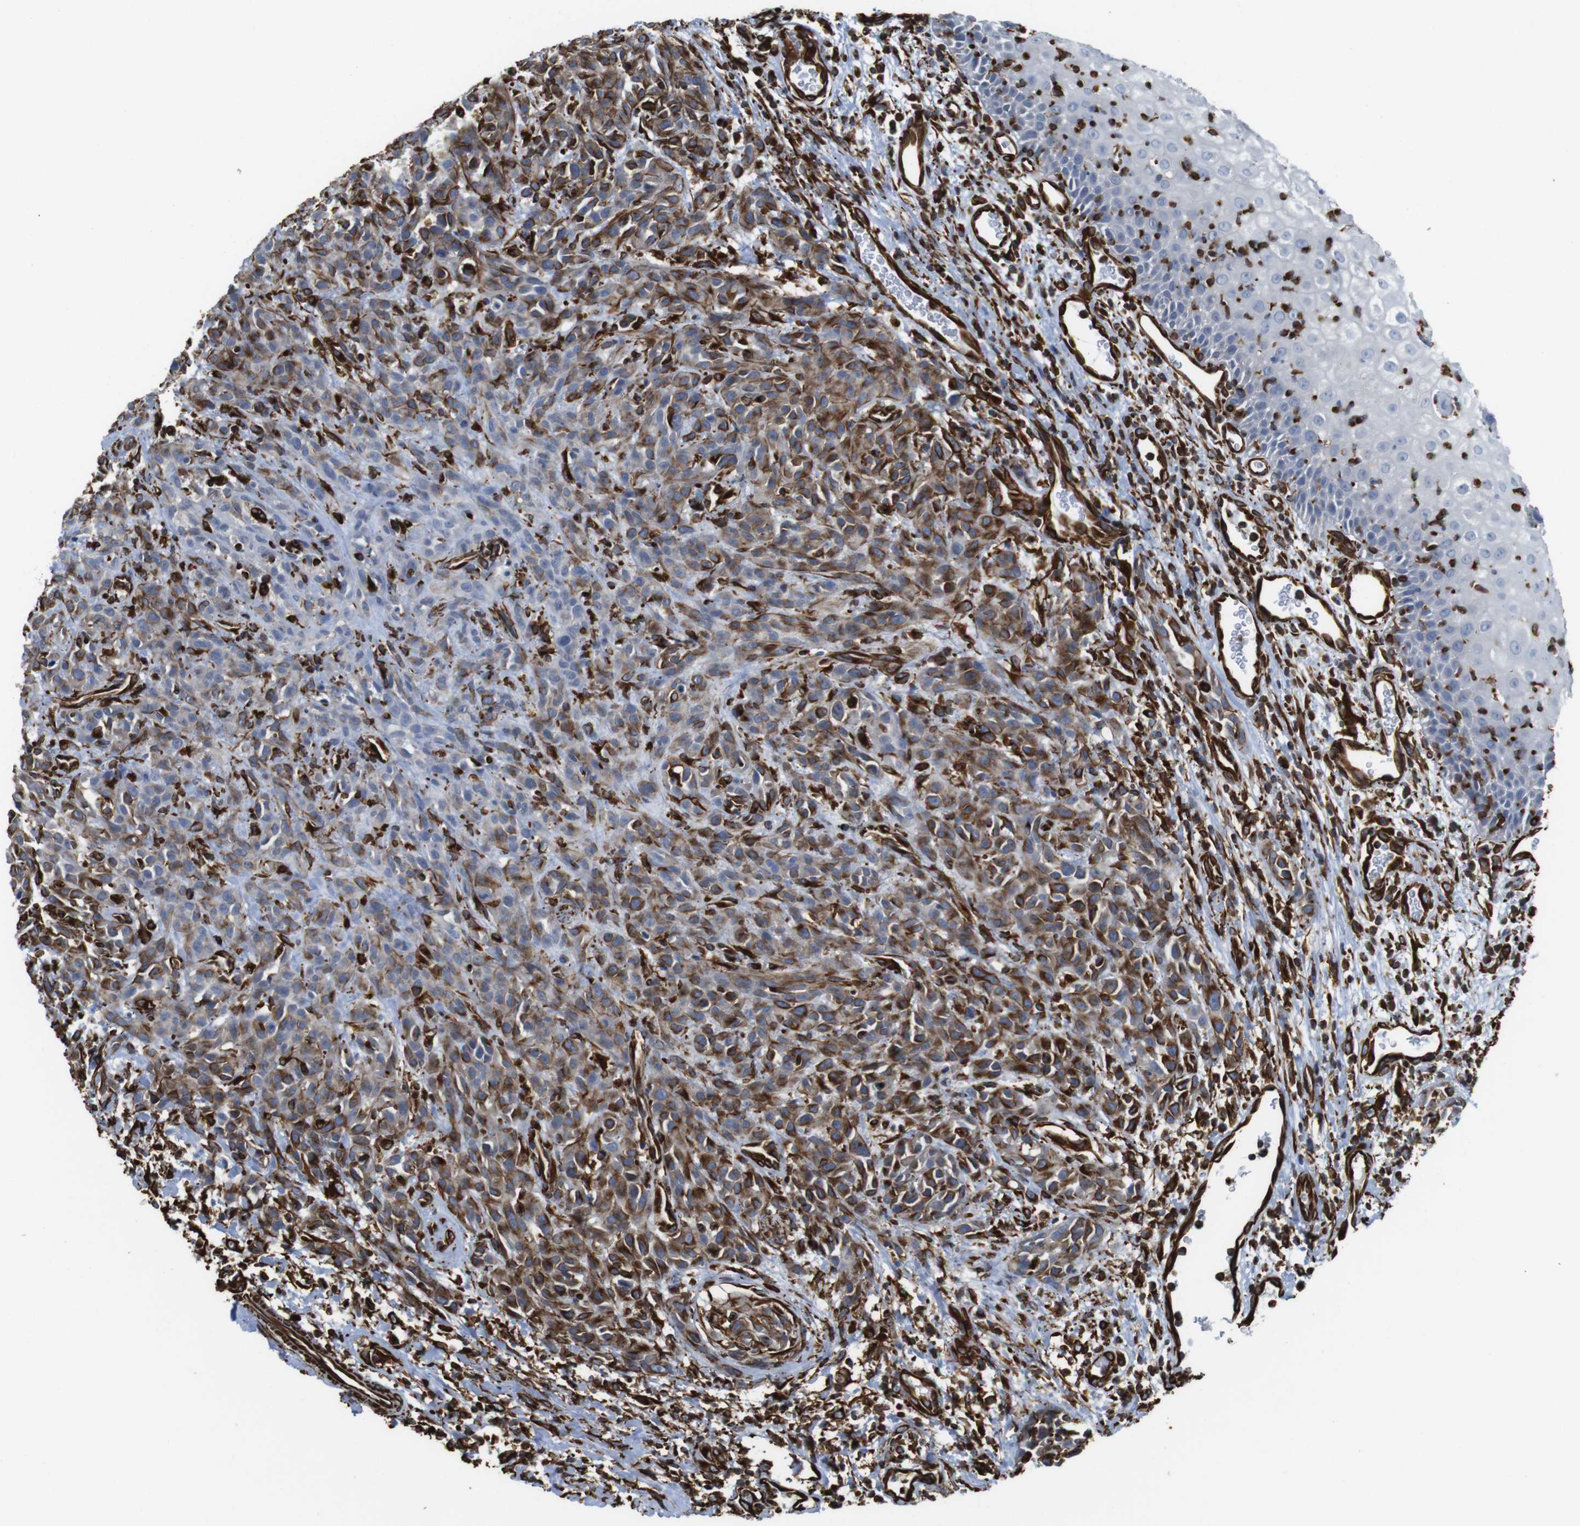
{"staining": {"intensity": "moderate", "quantity": ">75%", "location": "cytoplasmic/membranous"}, "tissue": "head and neck cancer", "cell_type": "Tumor cells", "image_type": "cancer", "snomed": [{"axis": "morphology", "description": "Normal tissue, NOS"}, {"axis": "morphology", "description": "Squamous cell carcinoma, NOS"}, {"axis": "topography", "description": "Cartilage tissue"}, {"axis": "topography", "description": "Head-Neck"}], "caption": "Protein staining by IHC shows moderate cytoplasmic/membranous staining in about >75% of tumor cells in head and neck squamous cell carcinoma. Nuclei are stained in blue.", "gene": "RALGPS1", "patient": {"sex": "male", "age": 62}}